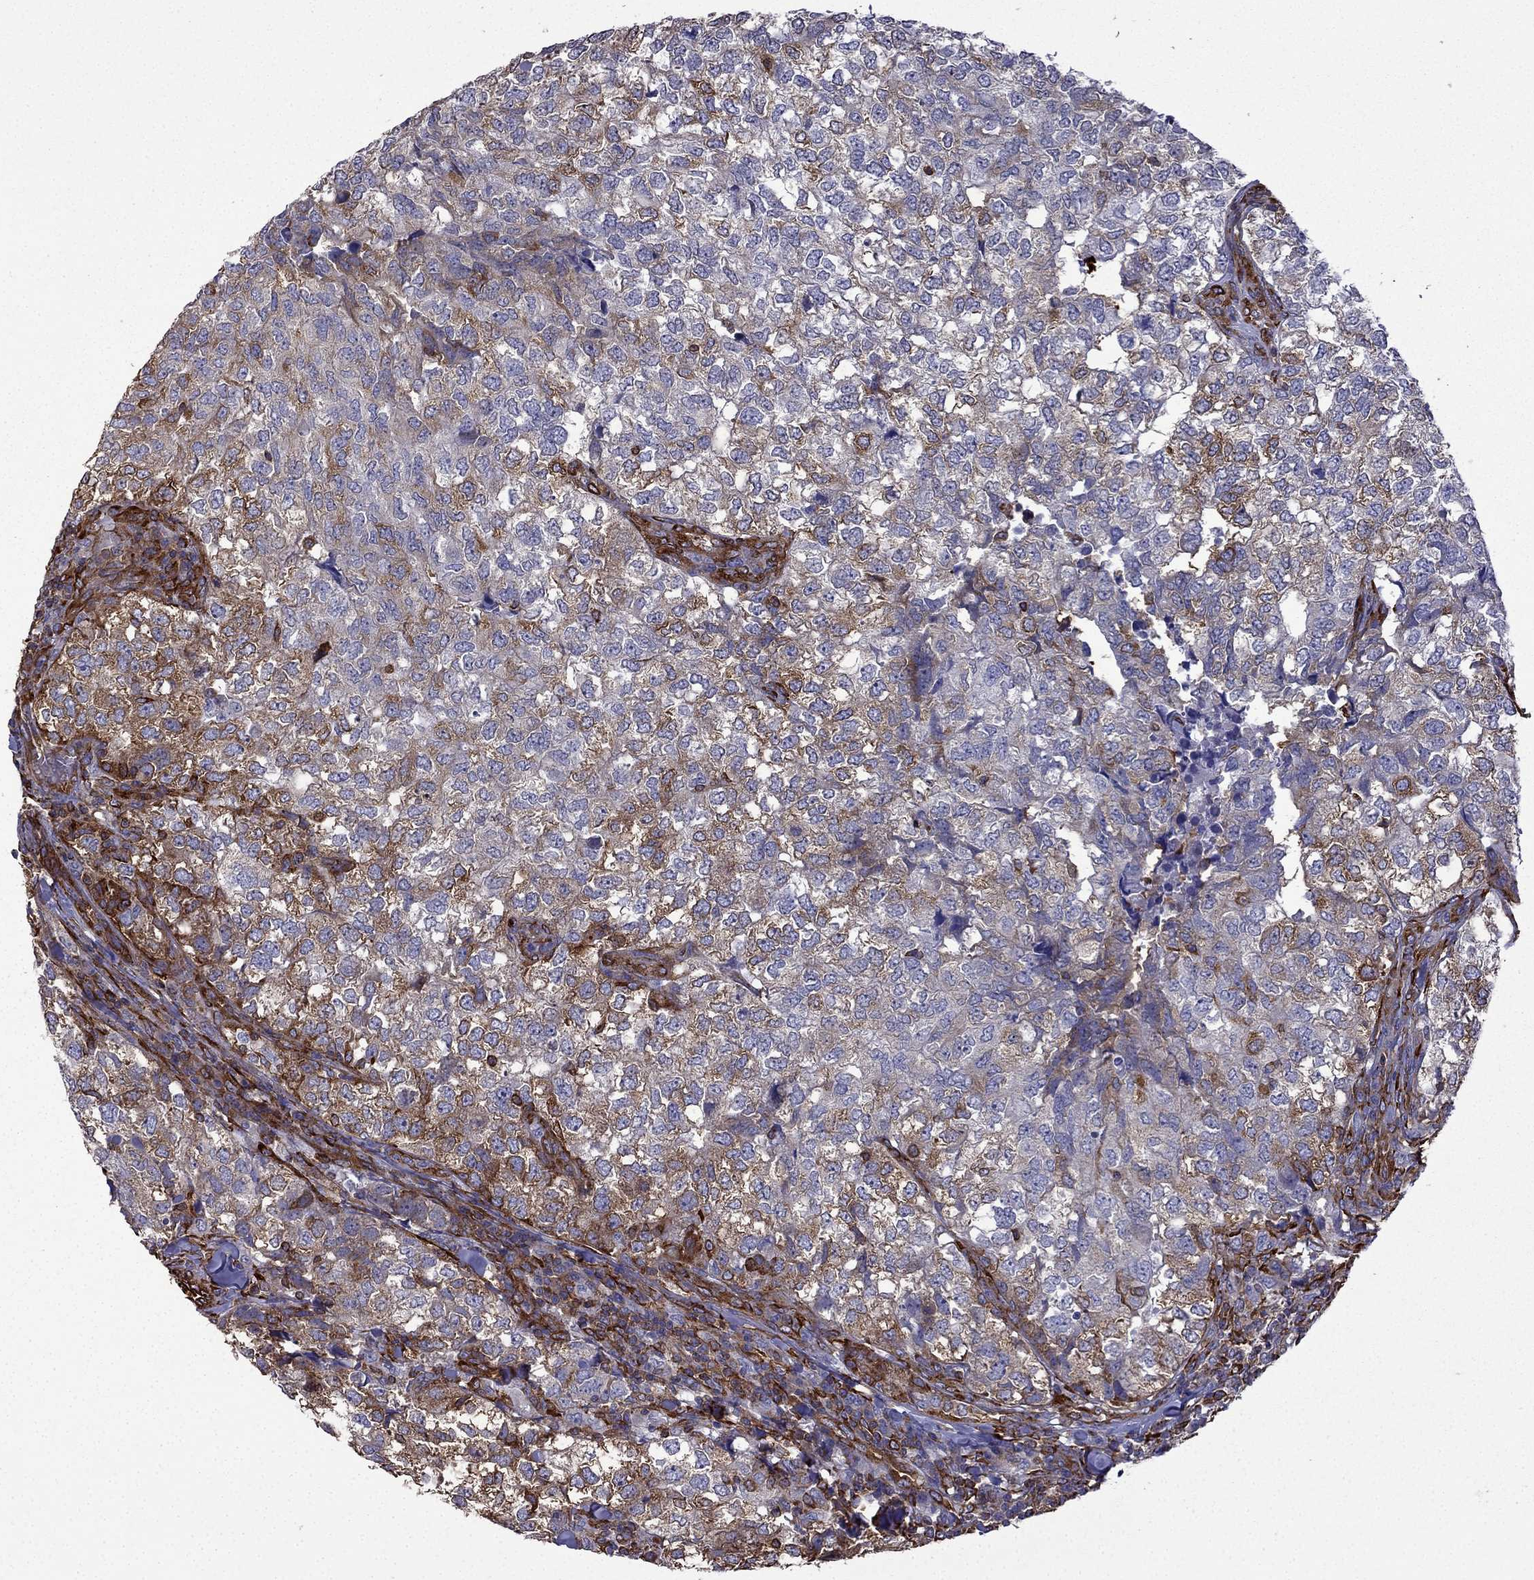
{"staining": {"intensity": "moderate", "quantity": "<25%", "location": "cytoplasmic/membranous"}, "tissue": "breast cancer", "cell_type": "Tumor cells", "image_type": "cancer", "snomed": [{"axis": "morphology", "description": "Duct carcinoma"}, {"axis": "topography", "description": "Breast"}], "caption": "Human breast cancer stained for a protein (brown) displays moderate cytoplasmic/membranous positive positivity in about <25% of tumor cells.", "gene": "MAP4", "patient": {"sex": "female", "age": 30}}